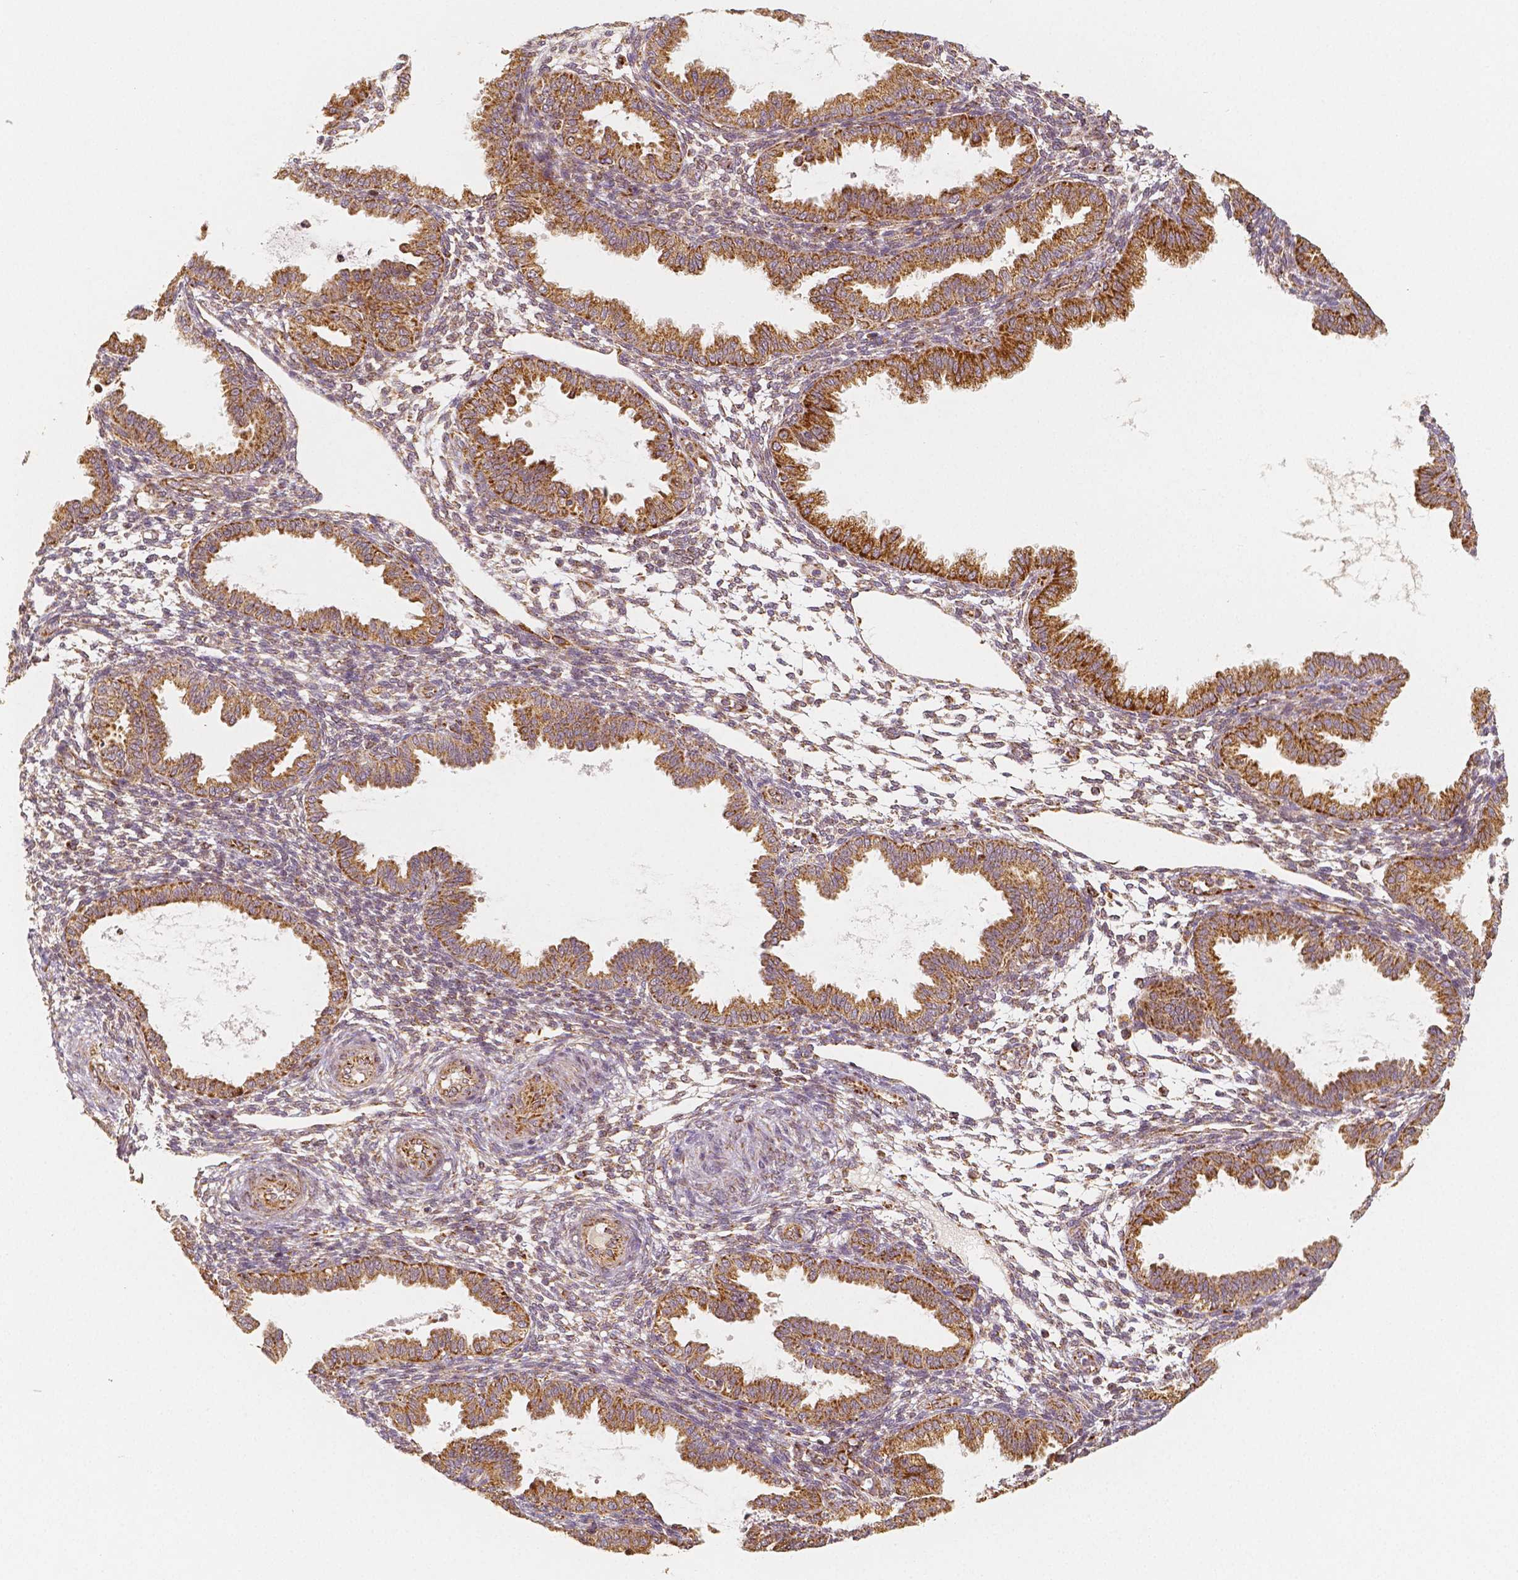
{"staining": {"intensity": "moderate", "quantity": "25%-75%", "location": "cytoplasmic/membranous"}, "tissue": "endometrium", "cell_type": "Cells in endometrial stroma", "image_type": "normal", "snomed": [{"axis": "morphology", "description": "Normal tissue, NOS"}, {"axis": "topography", "description": "Endometrium"}], "caption": "DAB (3,3'-diaminobenzidine) immunohistochemical staining of benign human endometrium displays moderate cytoplasmic/membranous protein staining in about 25%-75% of cells in endometrial stroma.", "gene": "PGAM5", "patient": {"sex": "female", "age": 33}}